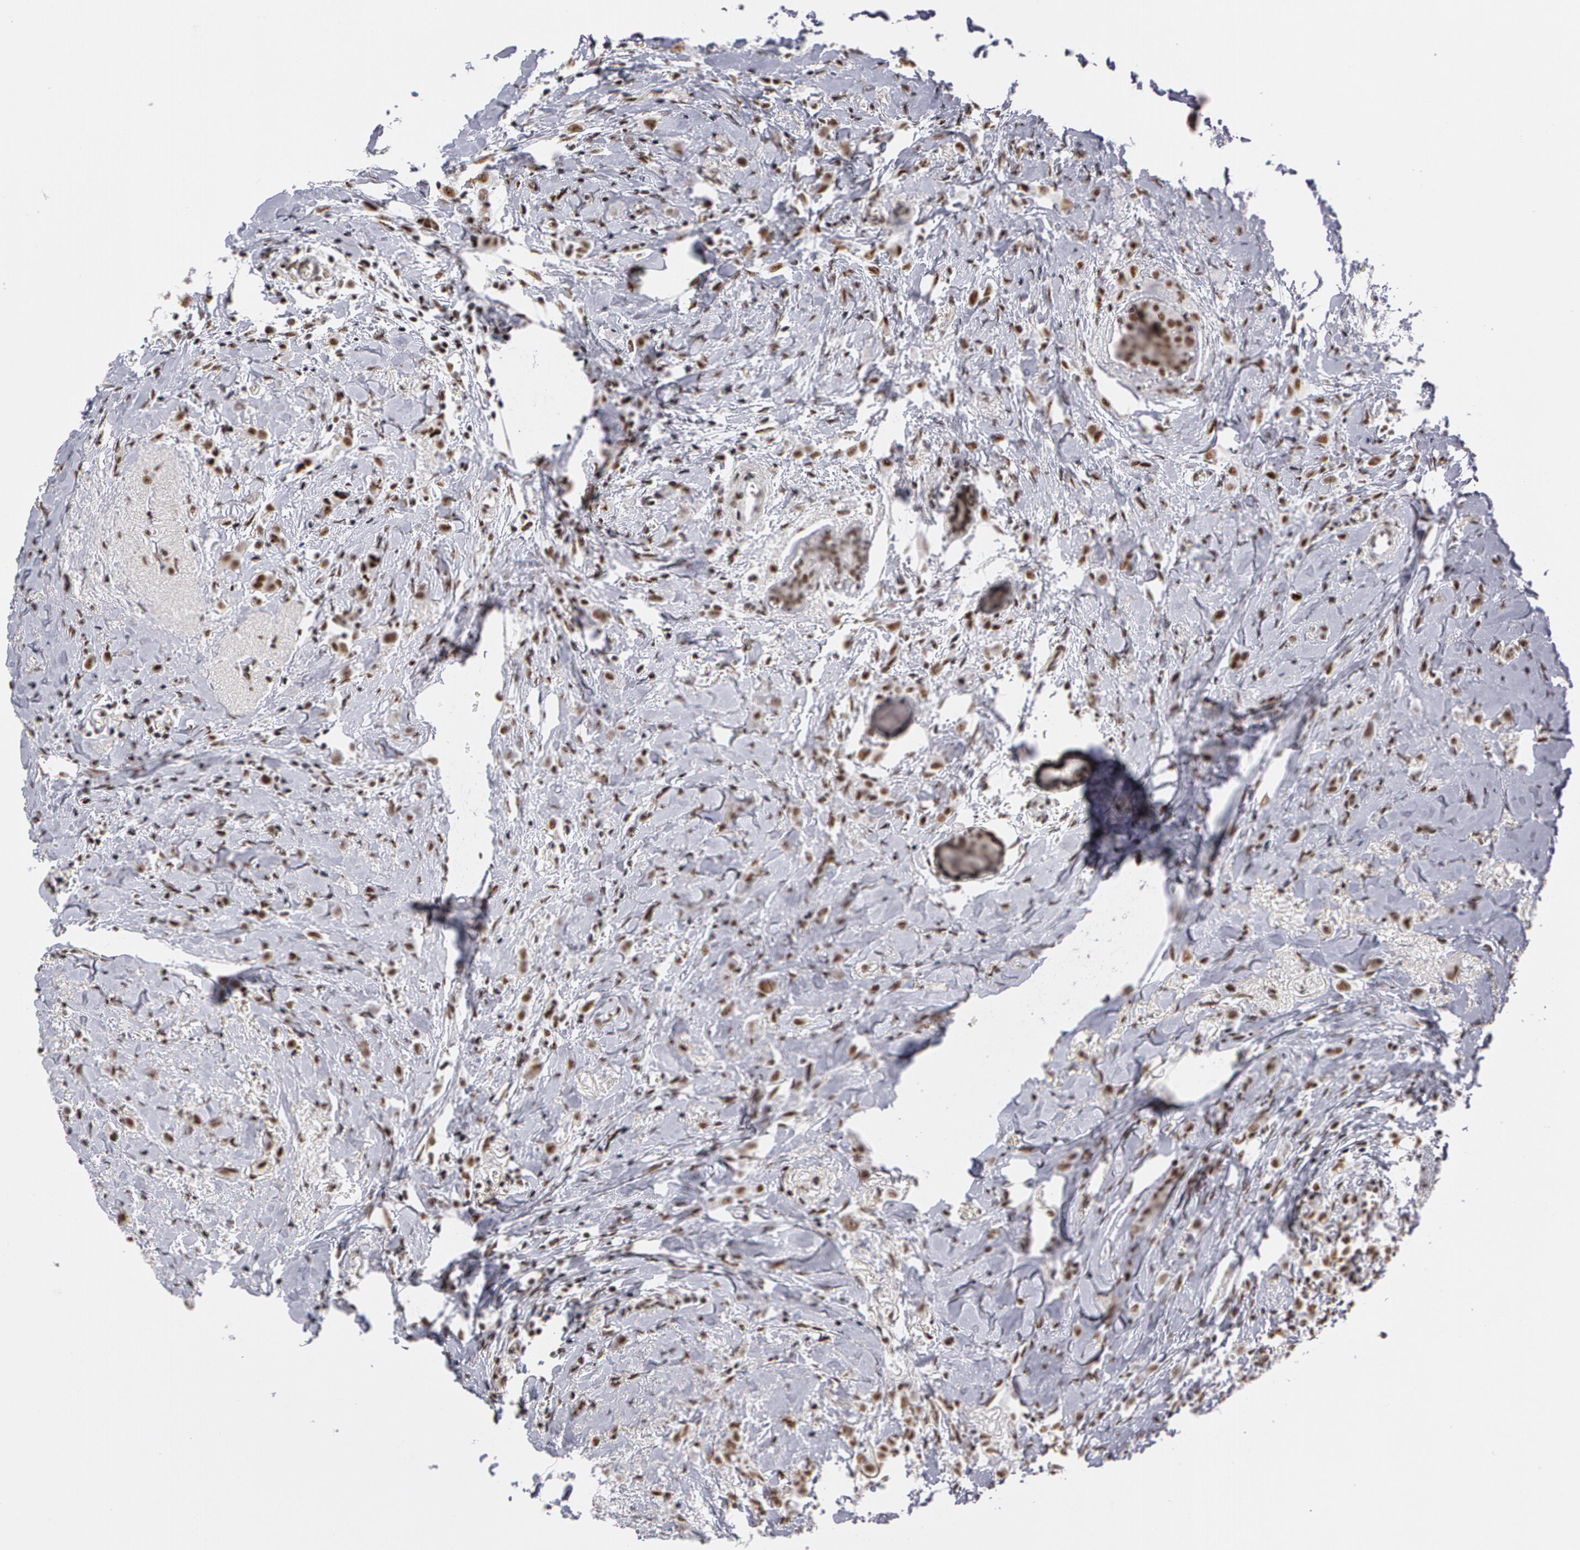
{"staining": {"intensity": "moderate", "quantity": ">75%", "location": "nuclear"}, "tissue": "breast cancer", "cell_type": "Tumor cells", "image_type": "cancer", "snomed": [{"axis": "morphology", "description": "Lobular carcinoma"}, {"axis": "topography", "description": "Breast"}], "caption": "Immunohistochemistry (IHC) (DAB (3,3'-diaminobenzidine)) staining of human breast lobular carcinoma reveals moderate nuclear protein staining in about >75% of tumor cells. (Brightfield microscopy of DAB IHC at high magnification).", "gene": "PNN", "patient": {"sex": "female", "age": 57}}